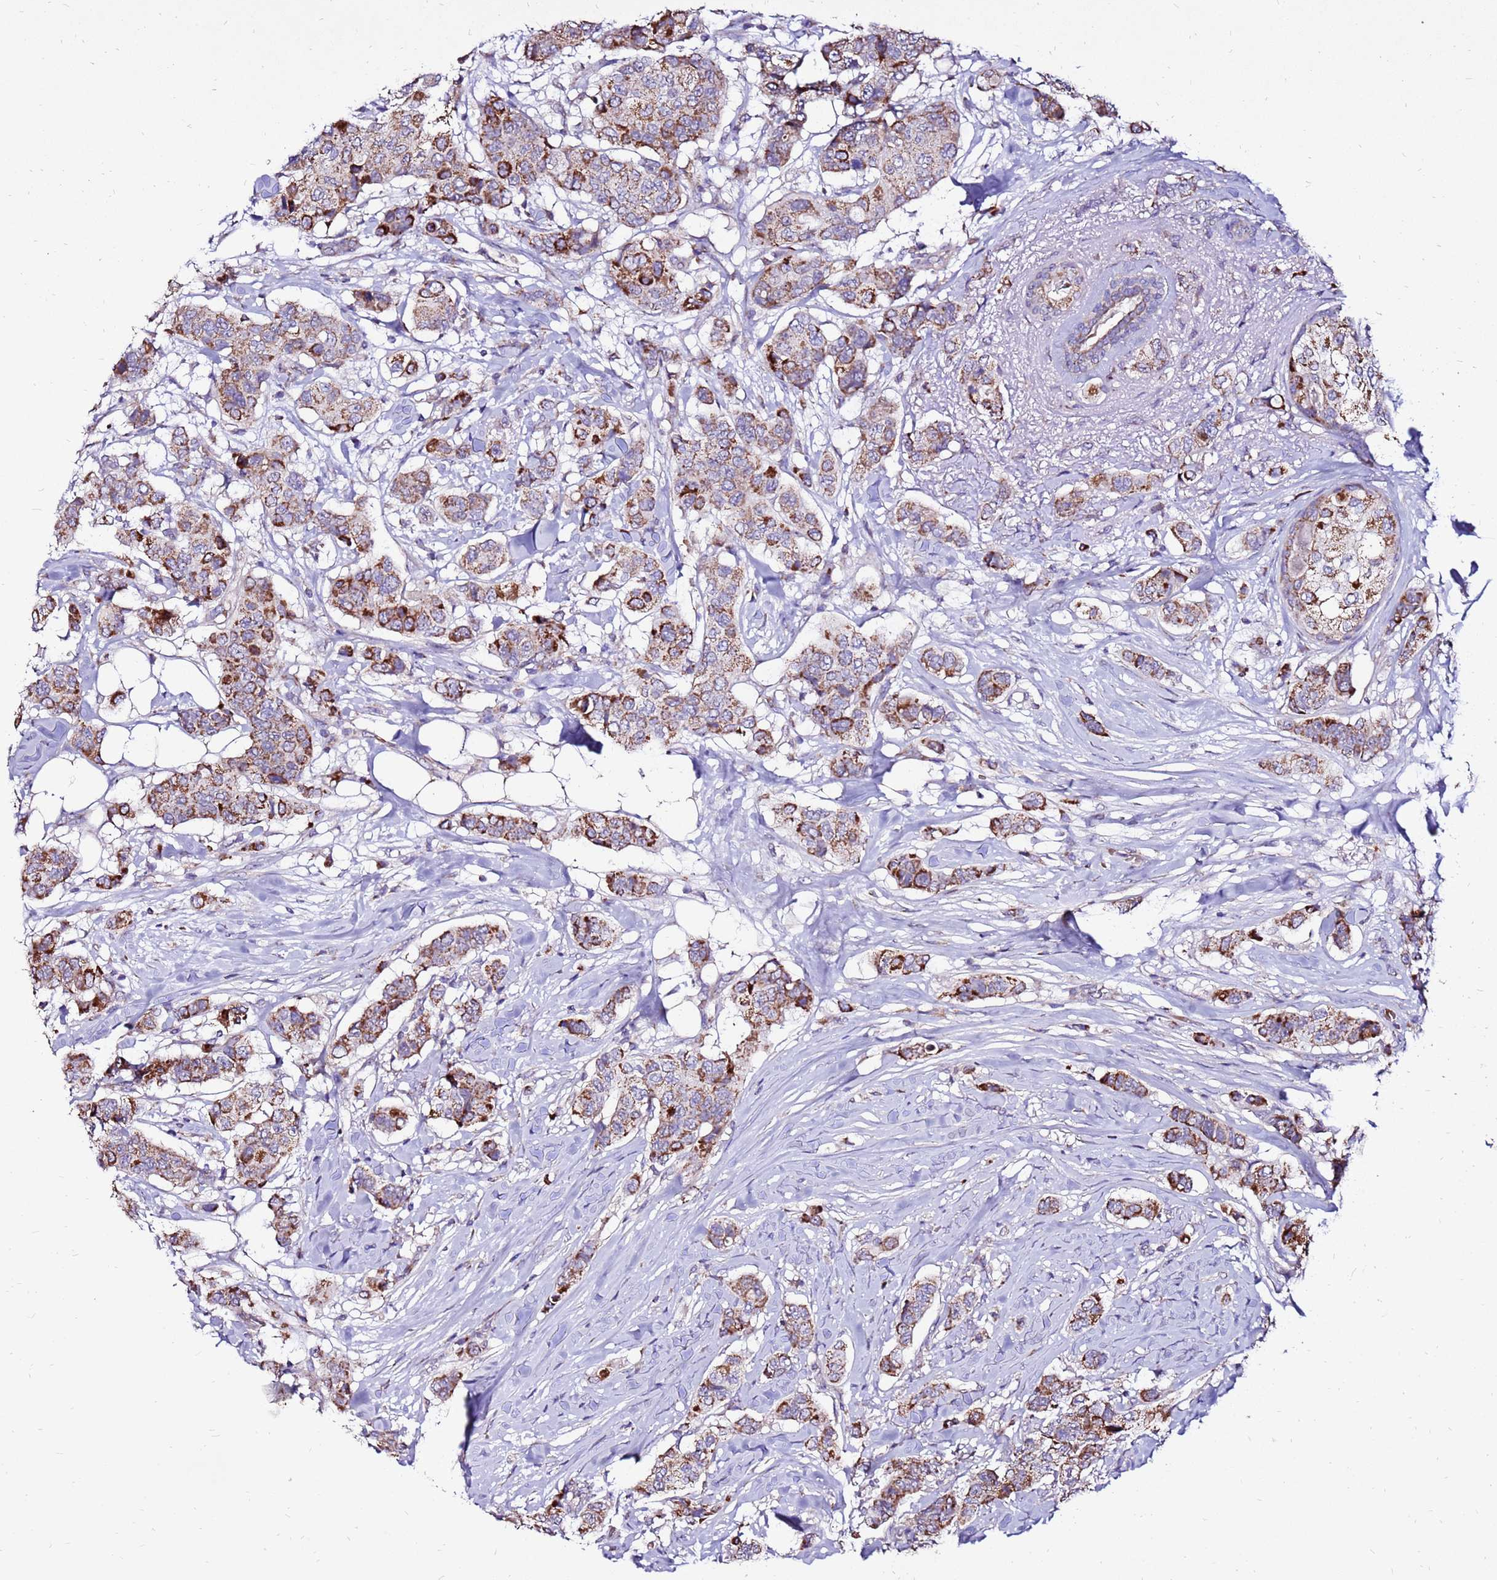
{"staining": {"intensity": "moderate", "quantity": "25%-75%", "location": "cytoplasmic/membranous"}, "tissue": "breast cancer", "cell_type": "Tumor cells", "image_type": "cancer", "snomed": [{"axis": "morphology", "description": "Lobular carcinoma"}, {"axis": "topography", "description": "Breast"}], "caption": "Brown immunohistochemical staining in human lobular carcinoma (breast) reveals moderate cytoplasmic/membranous staining in approximately 25%-75% of tumor cells. Immunohistochemistry (ihc) stains the protein in brown and the nuclei are stained blue.", "gene": "SPSB3", "patient": {"sex": "female", "age": 51}}